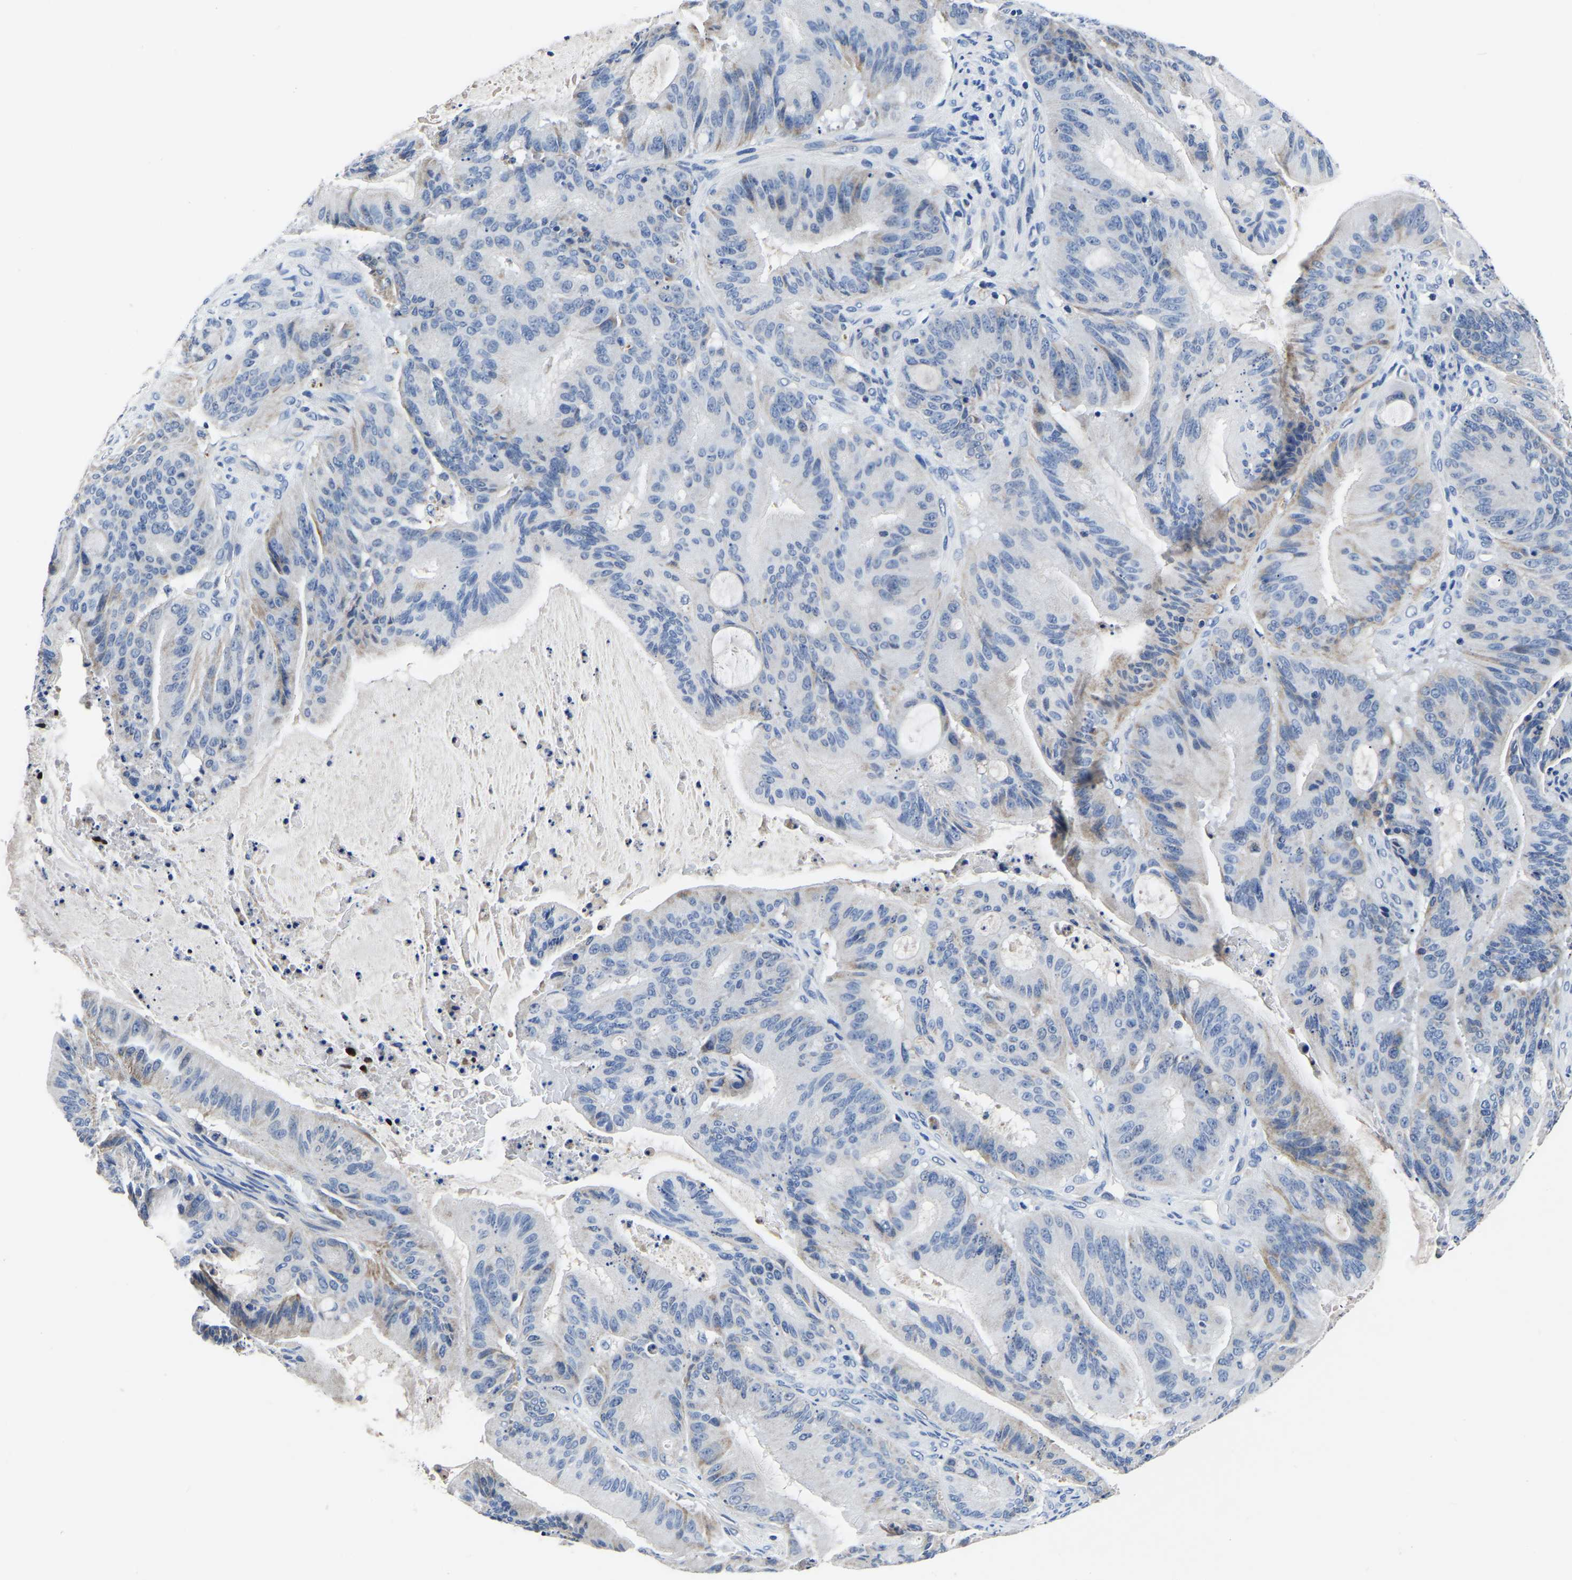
{"staining": {"intensity": "negative", "quantity": "none", "location": "none"}, "tissue": "liver cancer", "cell_type": "Tumor cells", "image_type": "cancer", "snomed": [{"axis": "morphology", "description": "Normal tissue, NOS"}, {"axis": "morphology", "description": "Cholangiocarcinoma"}, {"axis": "topography", "description": "Liver"}, {"axis": "topography", "description": "Peripheral nerve tissue"}], "caption": "This is an immunohistochemistry image of human liver cancer (cholangiocarcinoma). There is no expression in tumor cells.", "gene": "FGD5", "patient": {"sex": "female", "age": 73}}